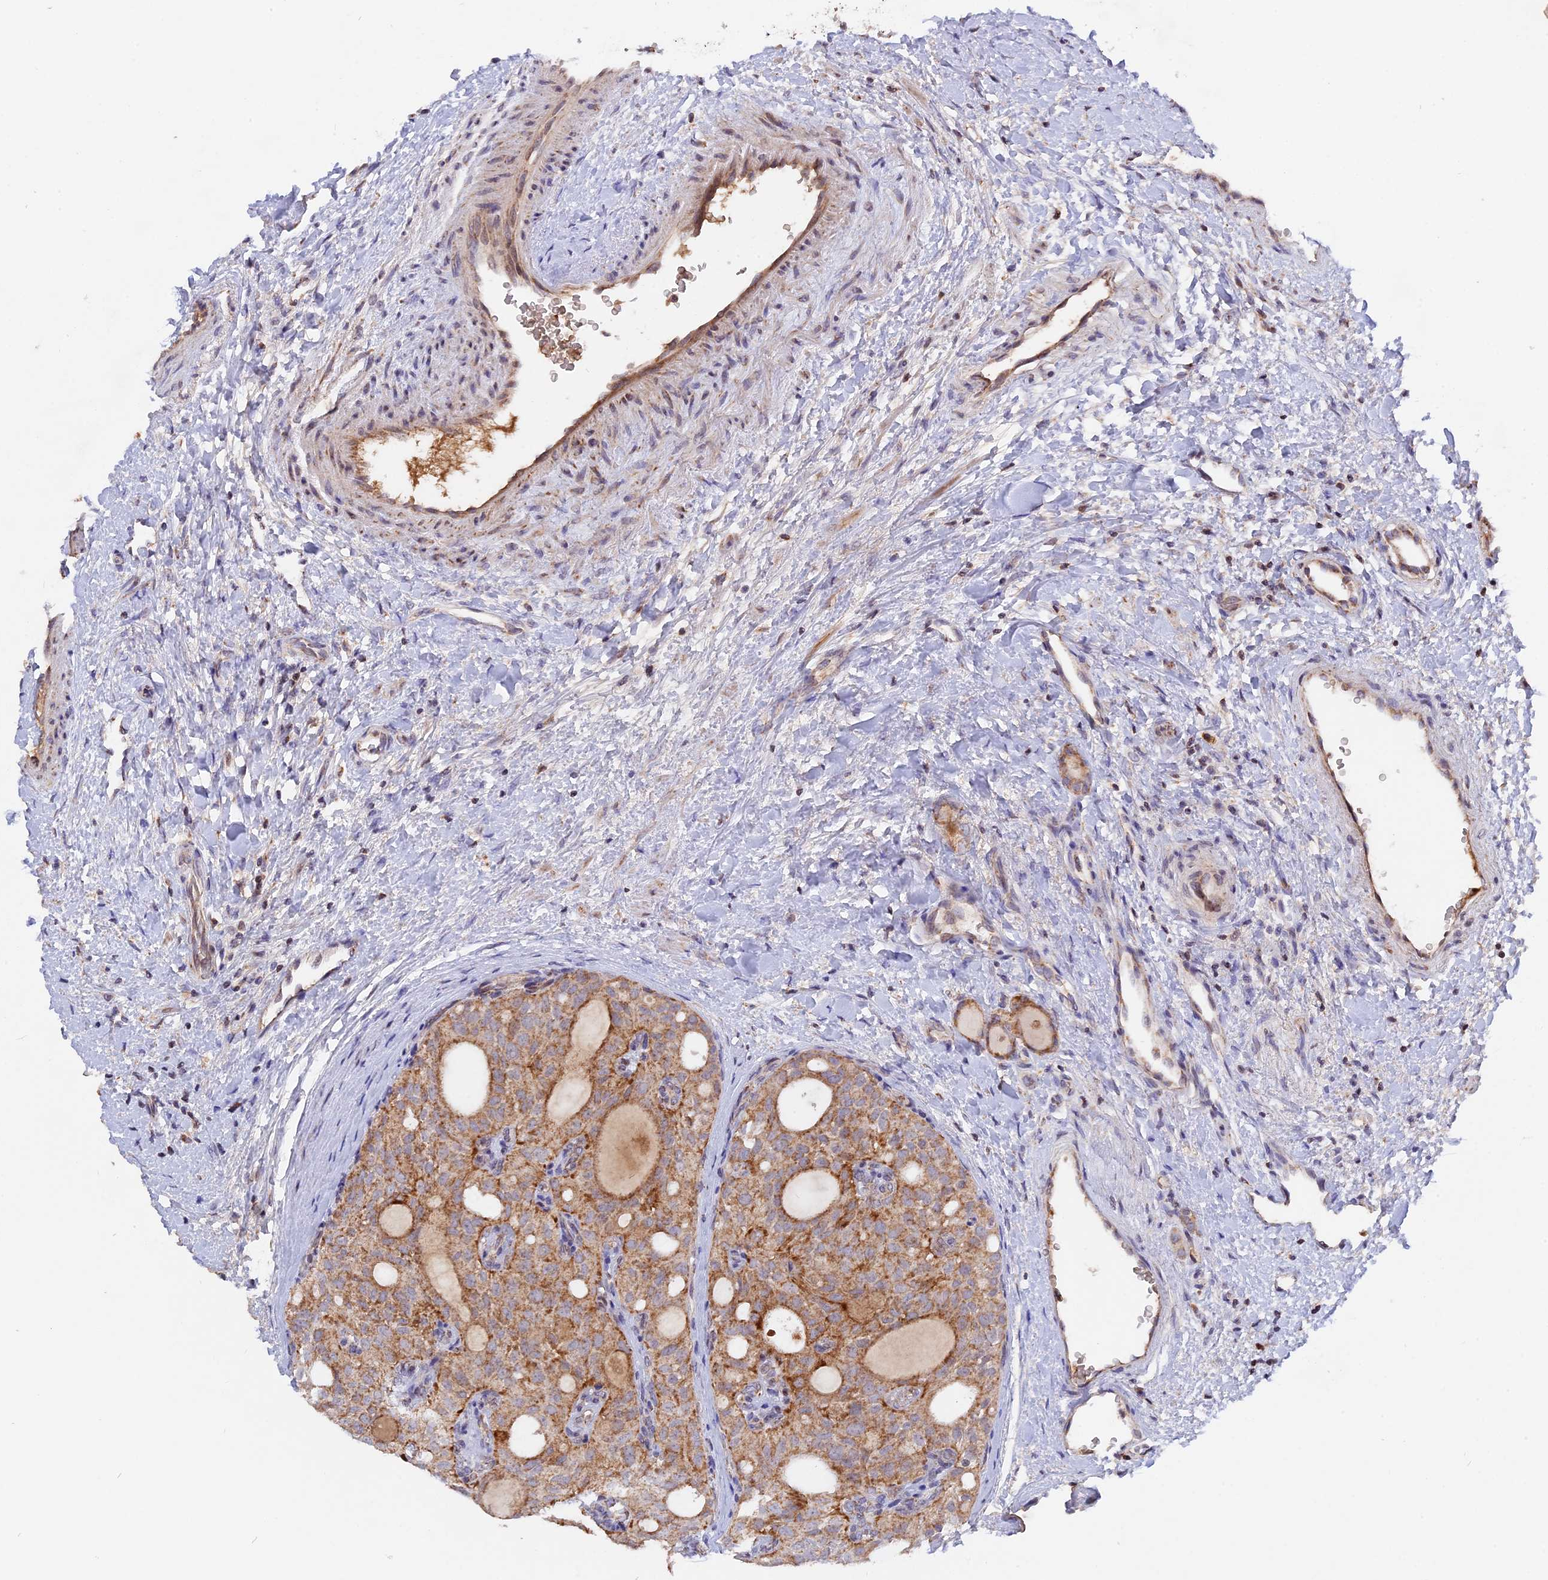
{"staining": {"intensity": "moderate", "quantity": ">75%", "location": "cytoplasmic/membranous"}, "tissue": "thyroid cancer", "cell_type": "Tumor cells", "image_type": "cancer", "snomed": [{"axis": "morphology", "description": "Follicular adenoma carcinoma, NOS"}, {"axis": "topography", "description": "Thyroid gland"}], "caption": "A brown stain highlights moderate cytoplasmic/membranous staining of a protein in human thyroid cancer (follicular adenoma carcinoma) tumor cells.", "gene": "MPV17L", "patient": {"sex": "male", "age": 75}}